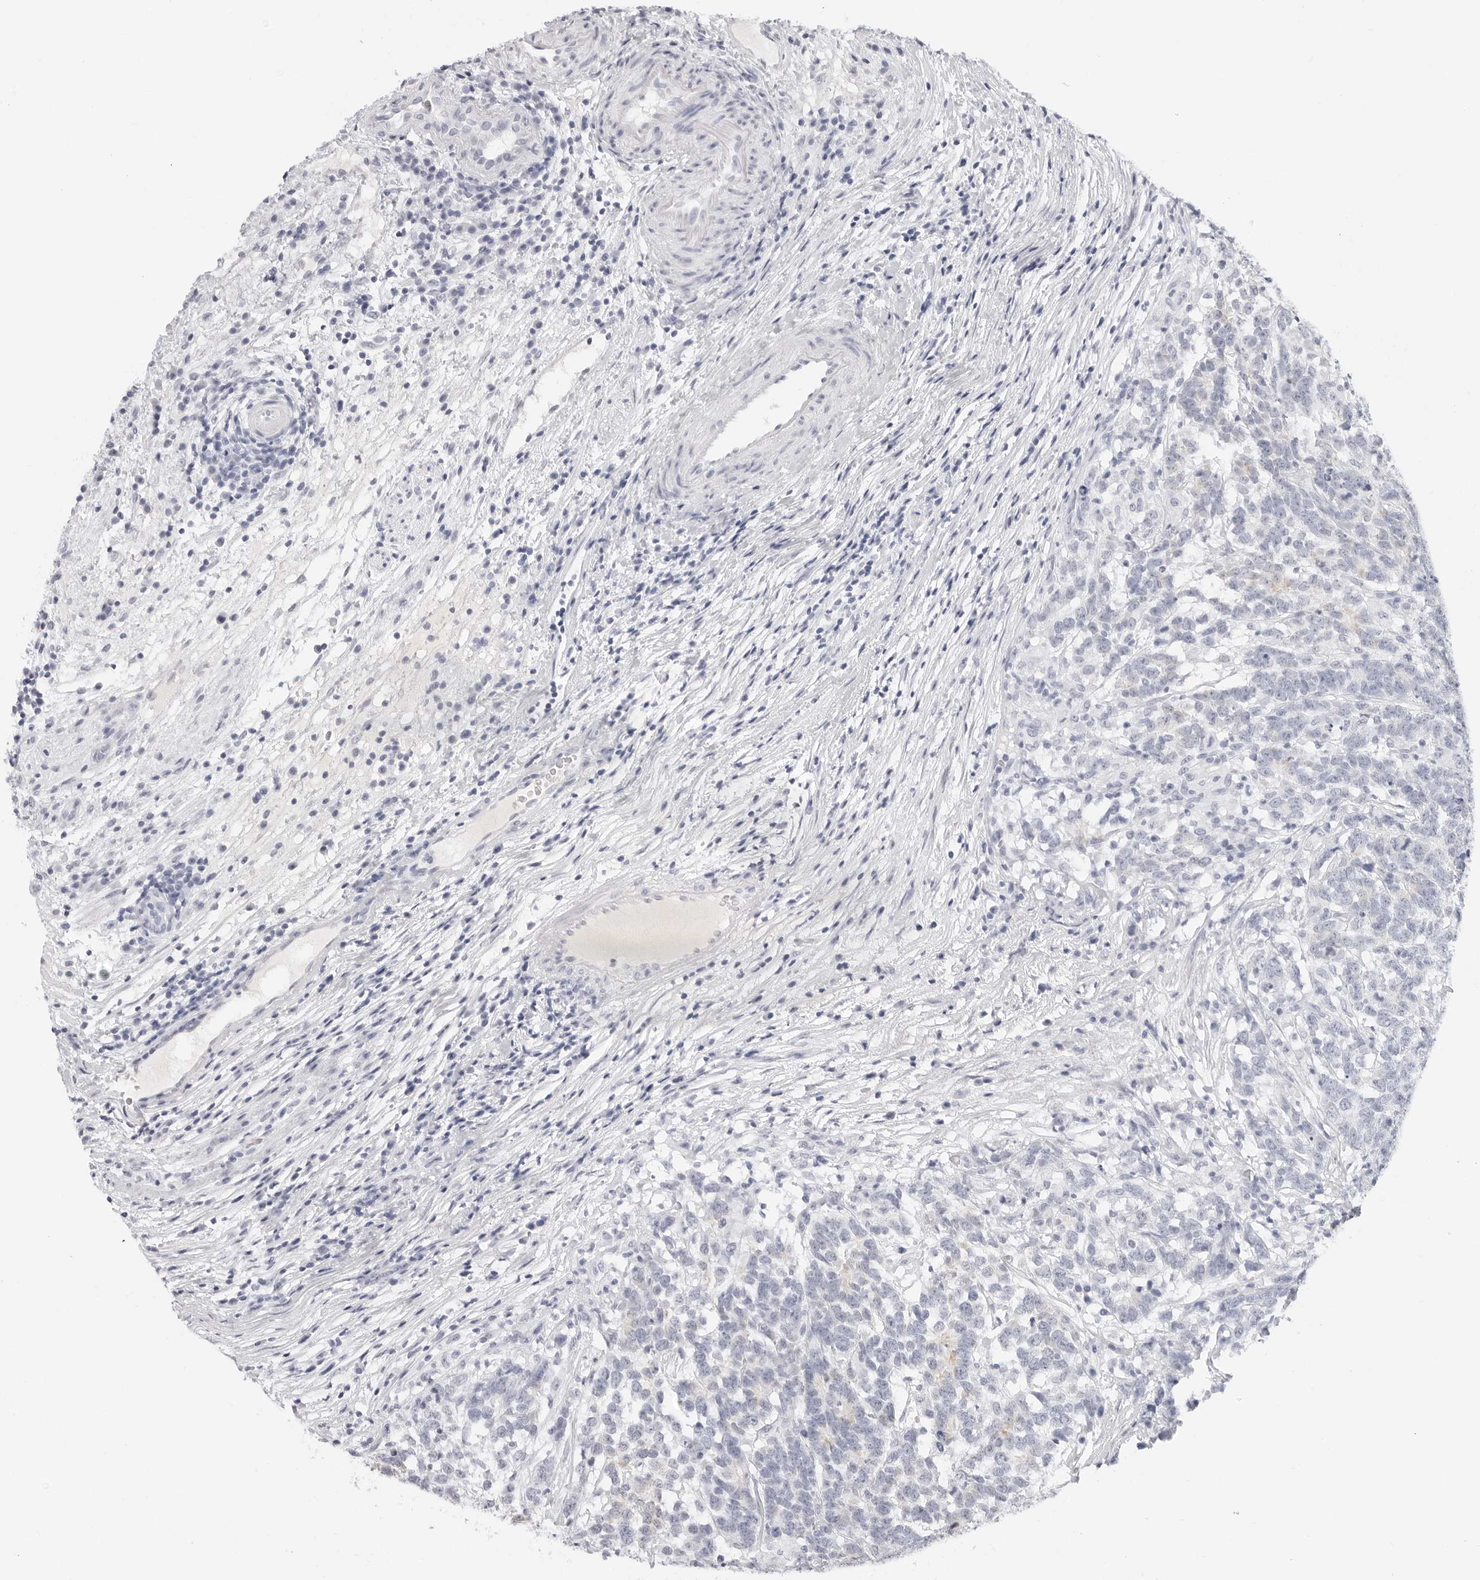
{"staining": {"intensity": "negative", "quantity": "none", "location": "none"}, "tissue": "testis cancer", "cell_type": "Tumor cells", "image_type": "cancer", "snomed": [{"axis": "morphology", "description": "Carcinoma, Embryonal, NOS"}, {"axis": "topography", "description": "Testis"}], "caption": "This is an immunohistochemistry micrograph of embryonal carcinoma (testis). There is no staining in tumor cells.", "gene": "AGMAT", "patient": {"sex": "male", "age": 26}}